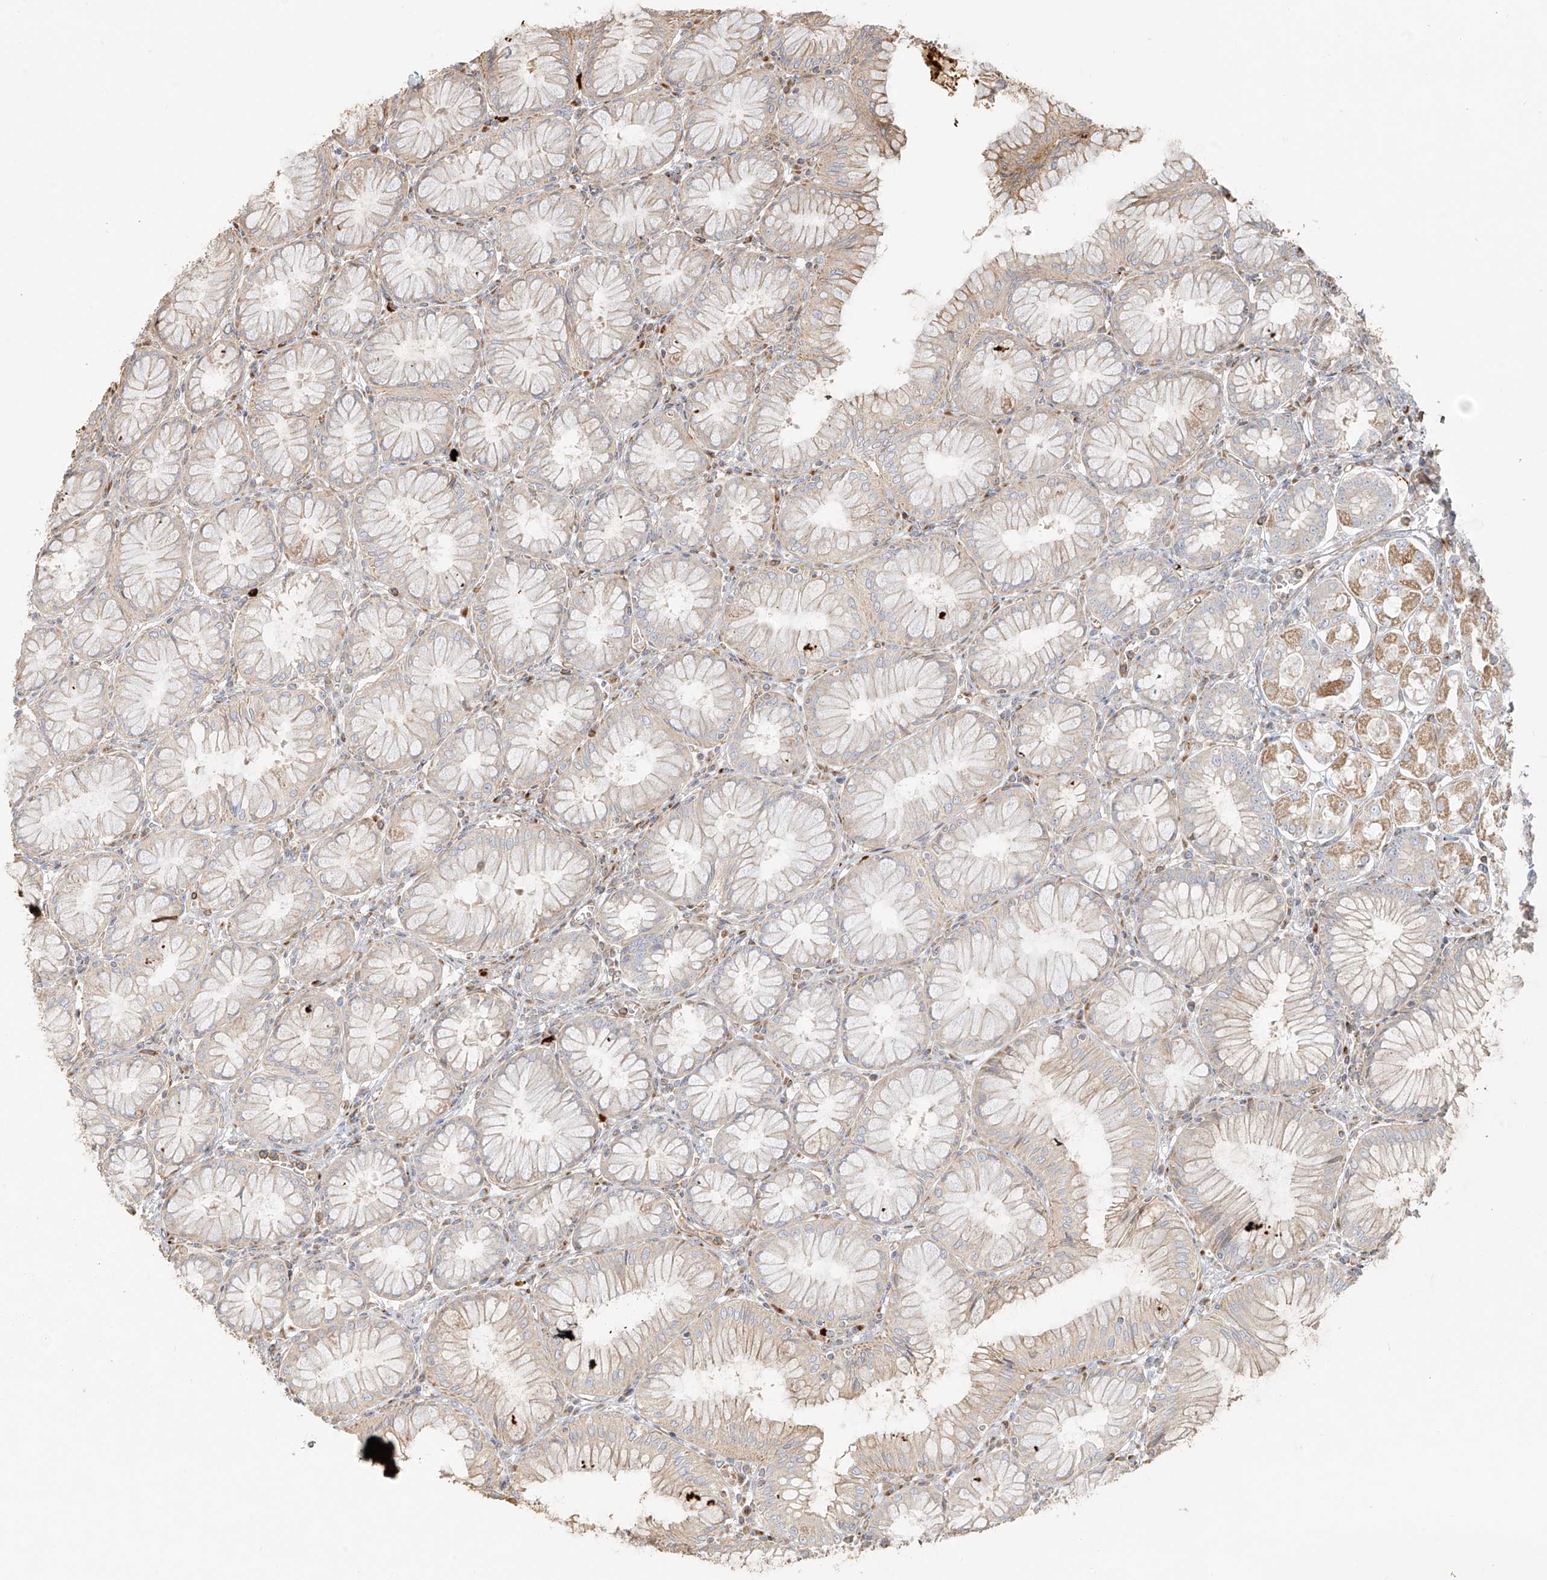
{"staining": {"intensity": "moderate", "quantity": "<25%", "location": "cytoplasmic/membranous"}, "tissue": "stomach", "cell_type": "Glandular cells", "image_type": "normal", "snomed": [{"axis": "morphology", "description": "Normal tissue, NOS"}, {"axis": "topography", "description": "Stomach, lower"}], "caption": "DAB (3,3'-diaminobenzidine) immunohistochemical staining of normal human stomach exhibits moderate cytoplasmic/membranous protein positivity in about <25% of glandular cells.", "gene": "MIPEP", "patient": {"sex": "female", "age": 56}}